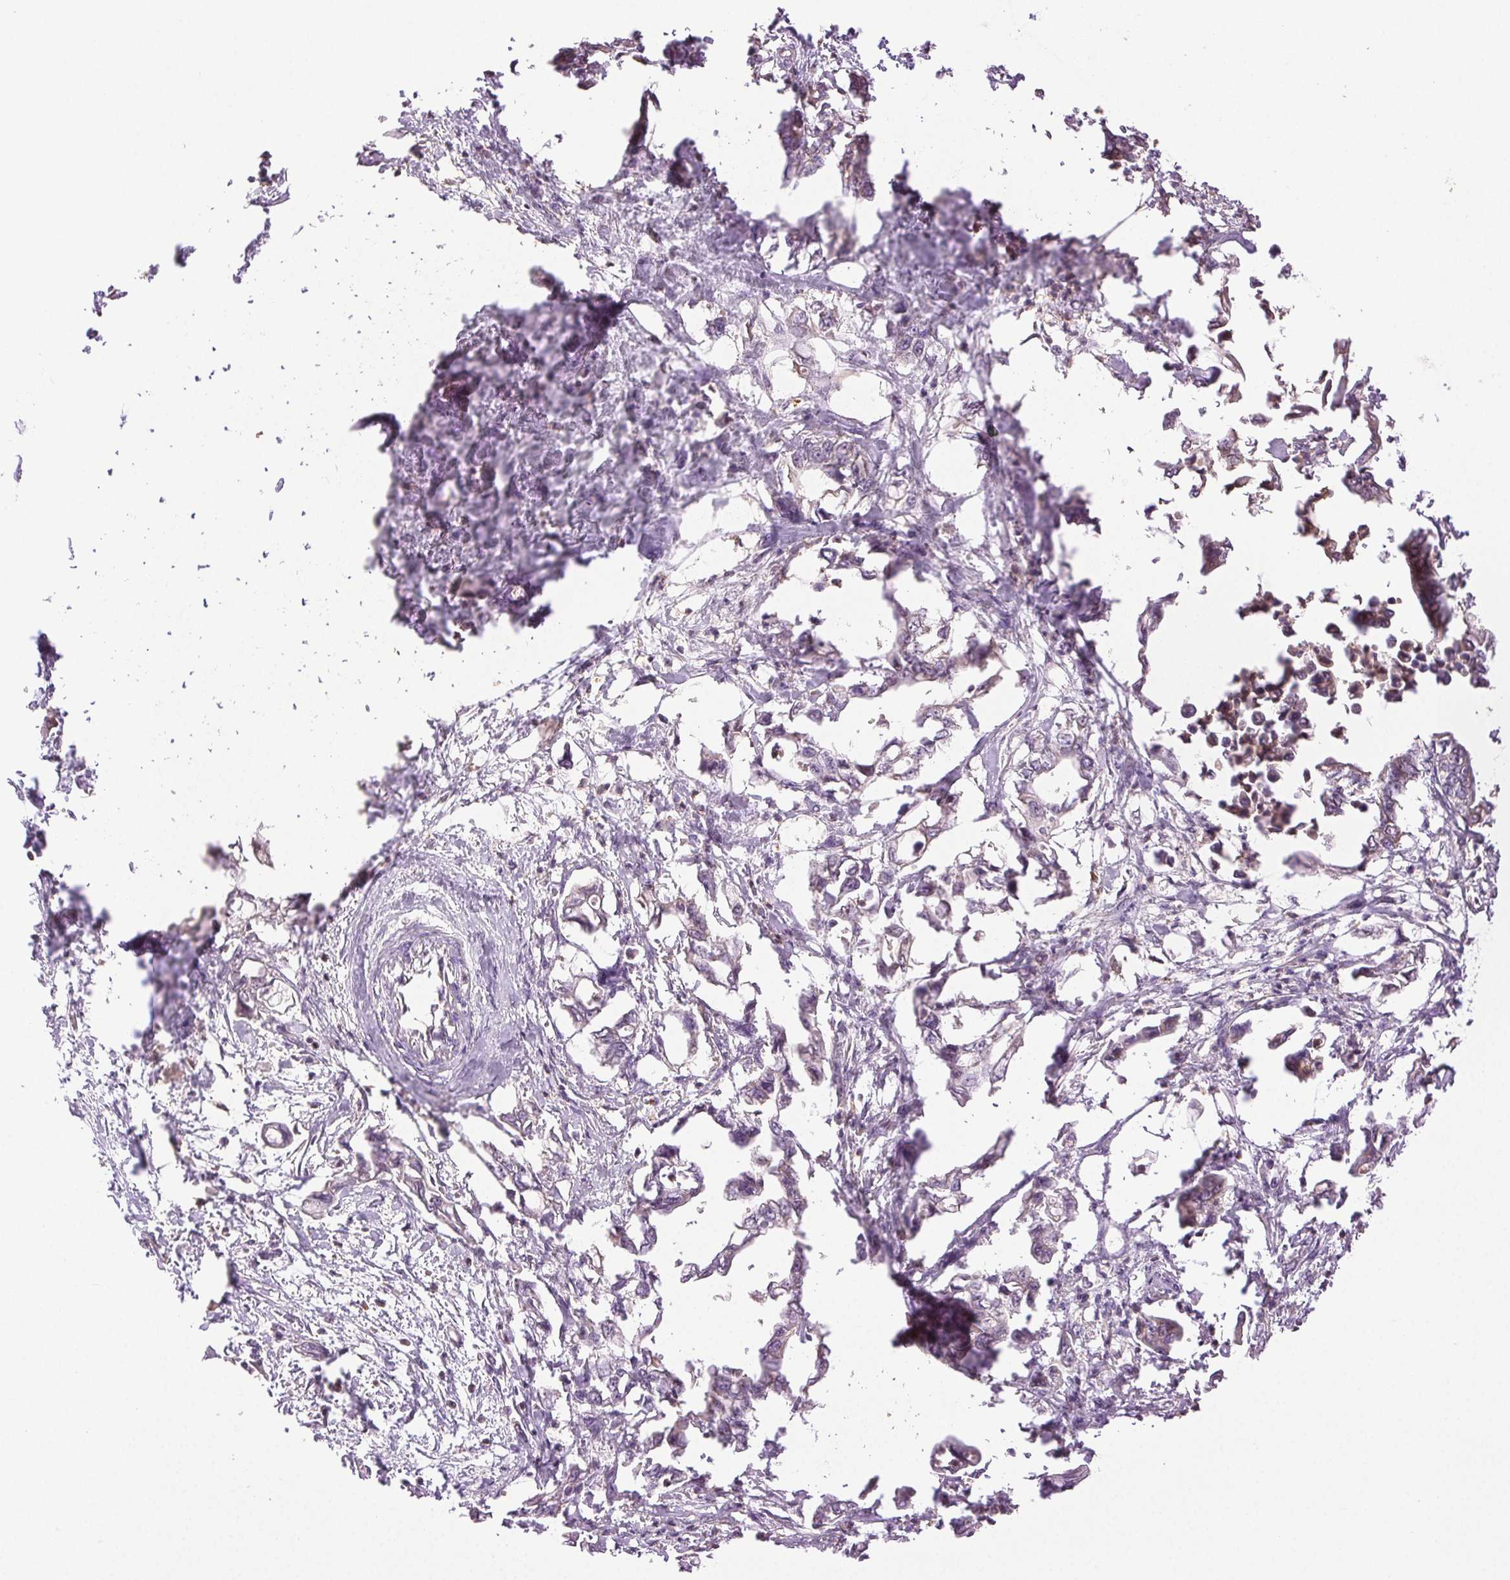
{"staining": {"intensity": "negative", "quantity": "none", "location": "none"}, "tissue": "pancreatic cancer", "cell_type": "Tumor cells", "image_type": "cancer", "snomed": [{"axis": "morphology", "description": "Adenocarcinoma, NOS"}, {"axis": "topography", "description": "Pancreas"}], "caption": "Immunohistochemical staining of human pancreatic cancer exhibits no significant positivity in tumor cells.", "gene": "TMEM253", "patient": {"sex": "male", "age": 61}}